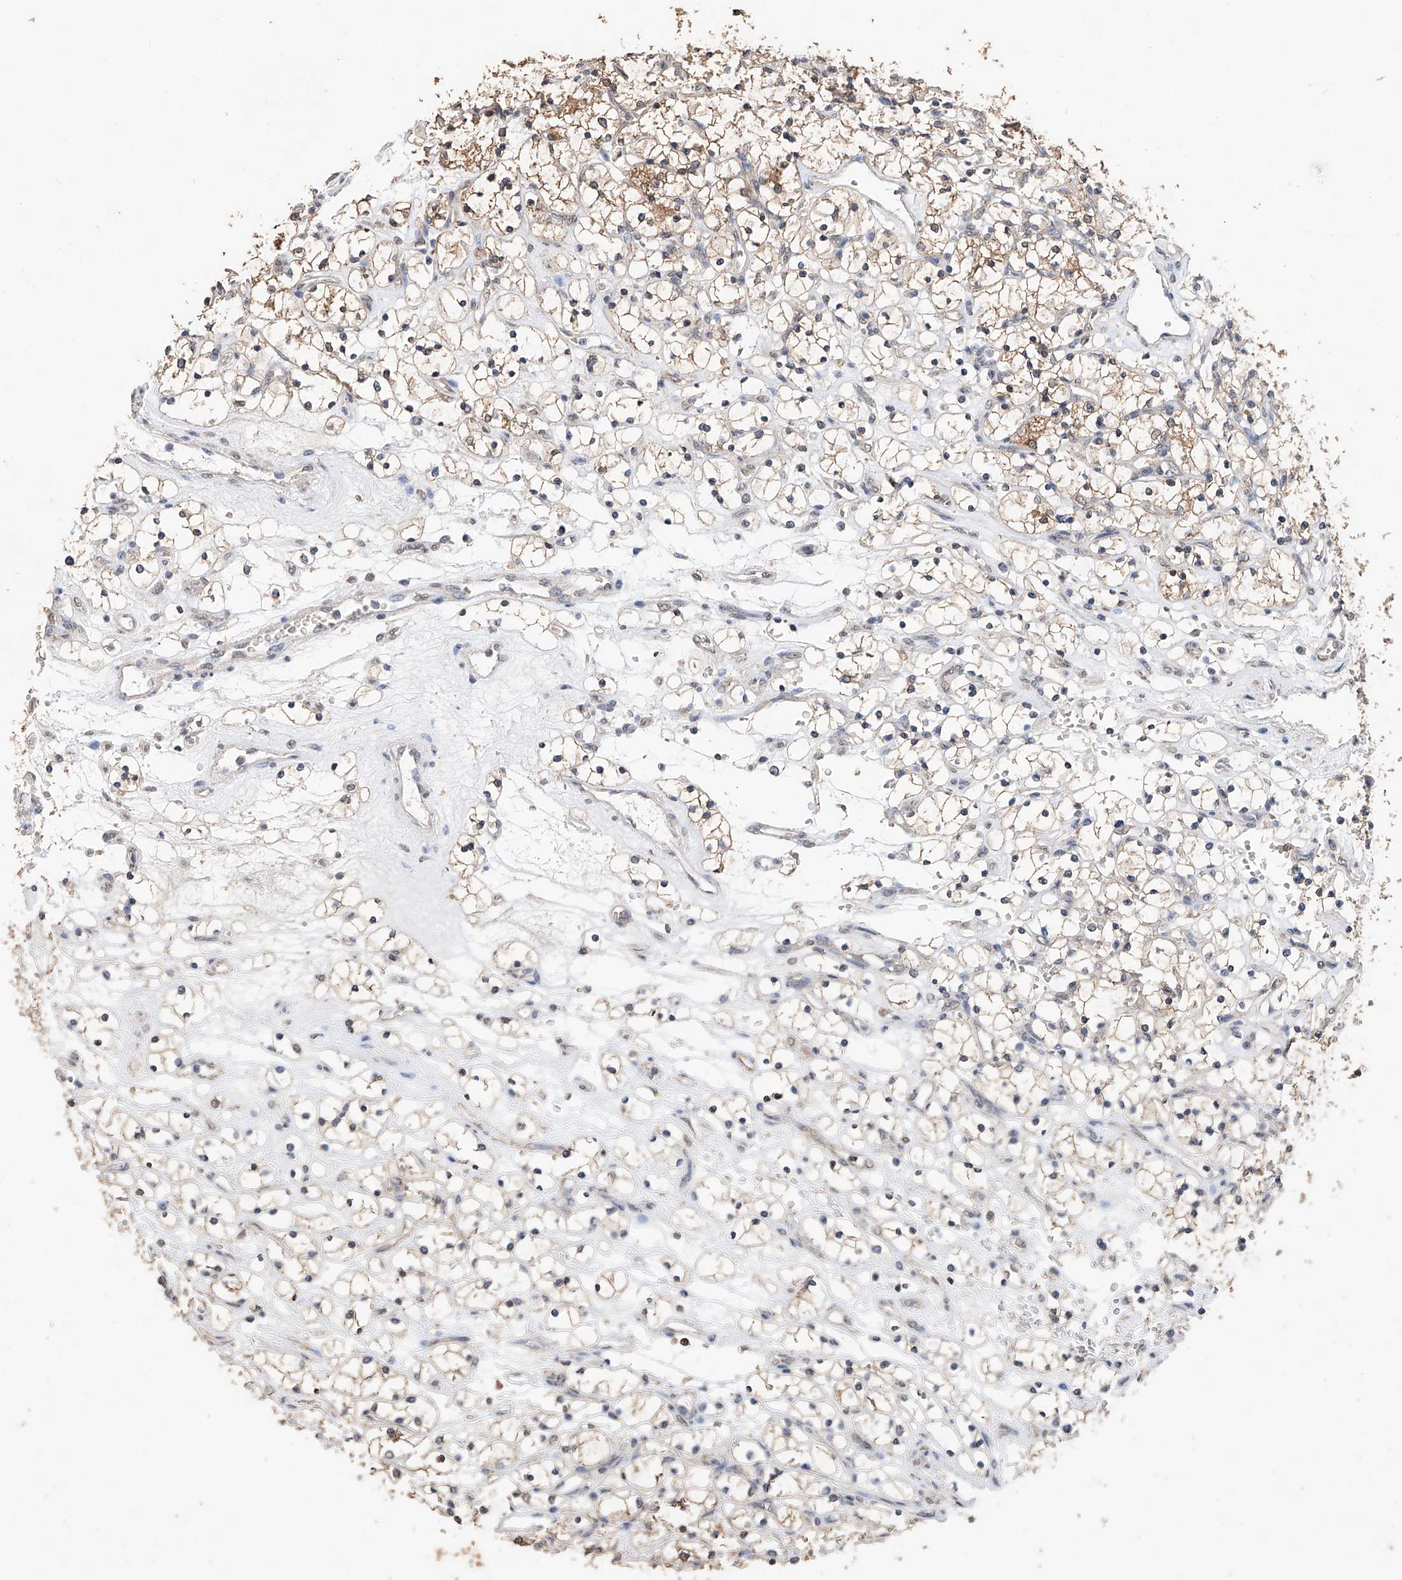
{"staining": {"intensity": "weak", "quantity": "25%-75%", "location": "cytoplasmic/membranous"}, "tissue": "renal cancer", "cell_type": "Tumor cells", "image_type": "cancer", "snomed": [{"axis": "morphology", "description": "Adenocarcinoma, NOS"}, {"axis": "topography", "description": "Kidney"}], "caption": "The image demonstrates a brown stain indicating the presence of a protein in the cytoplasmic/membranous of tumor cells in renal adenocarcinoma.", "gene": "CERS4", "patient": {"sex": "female", "age": 69}}